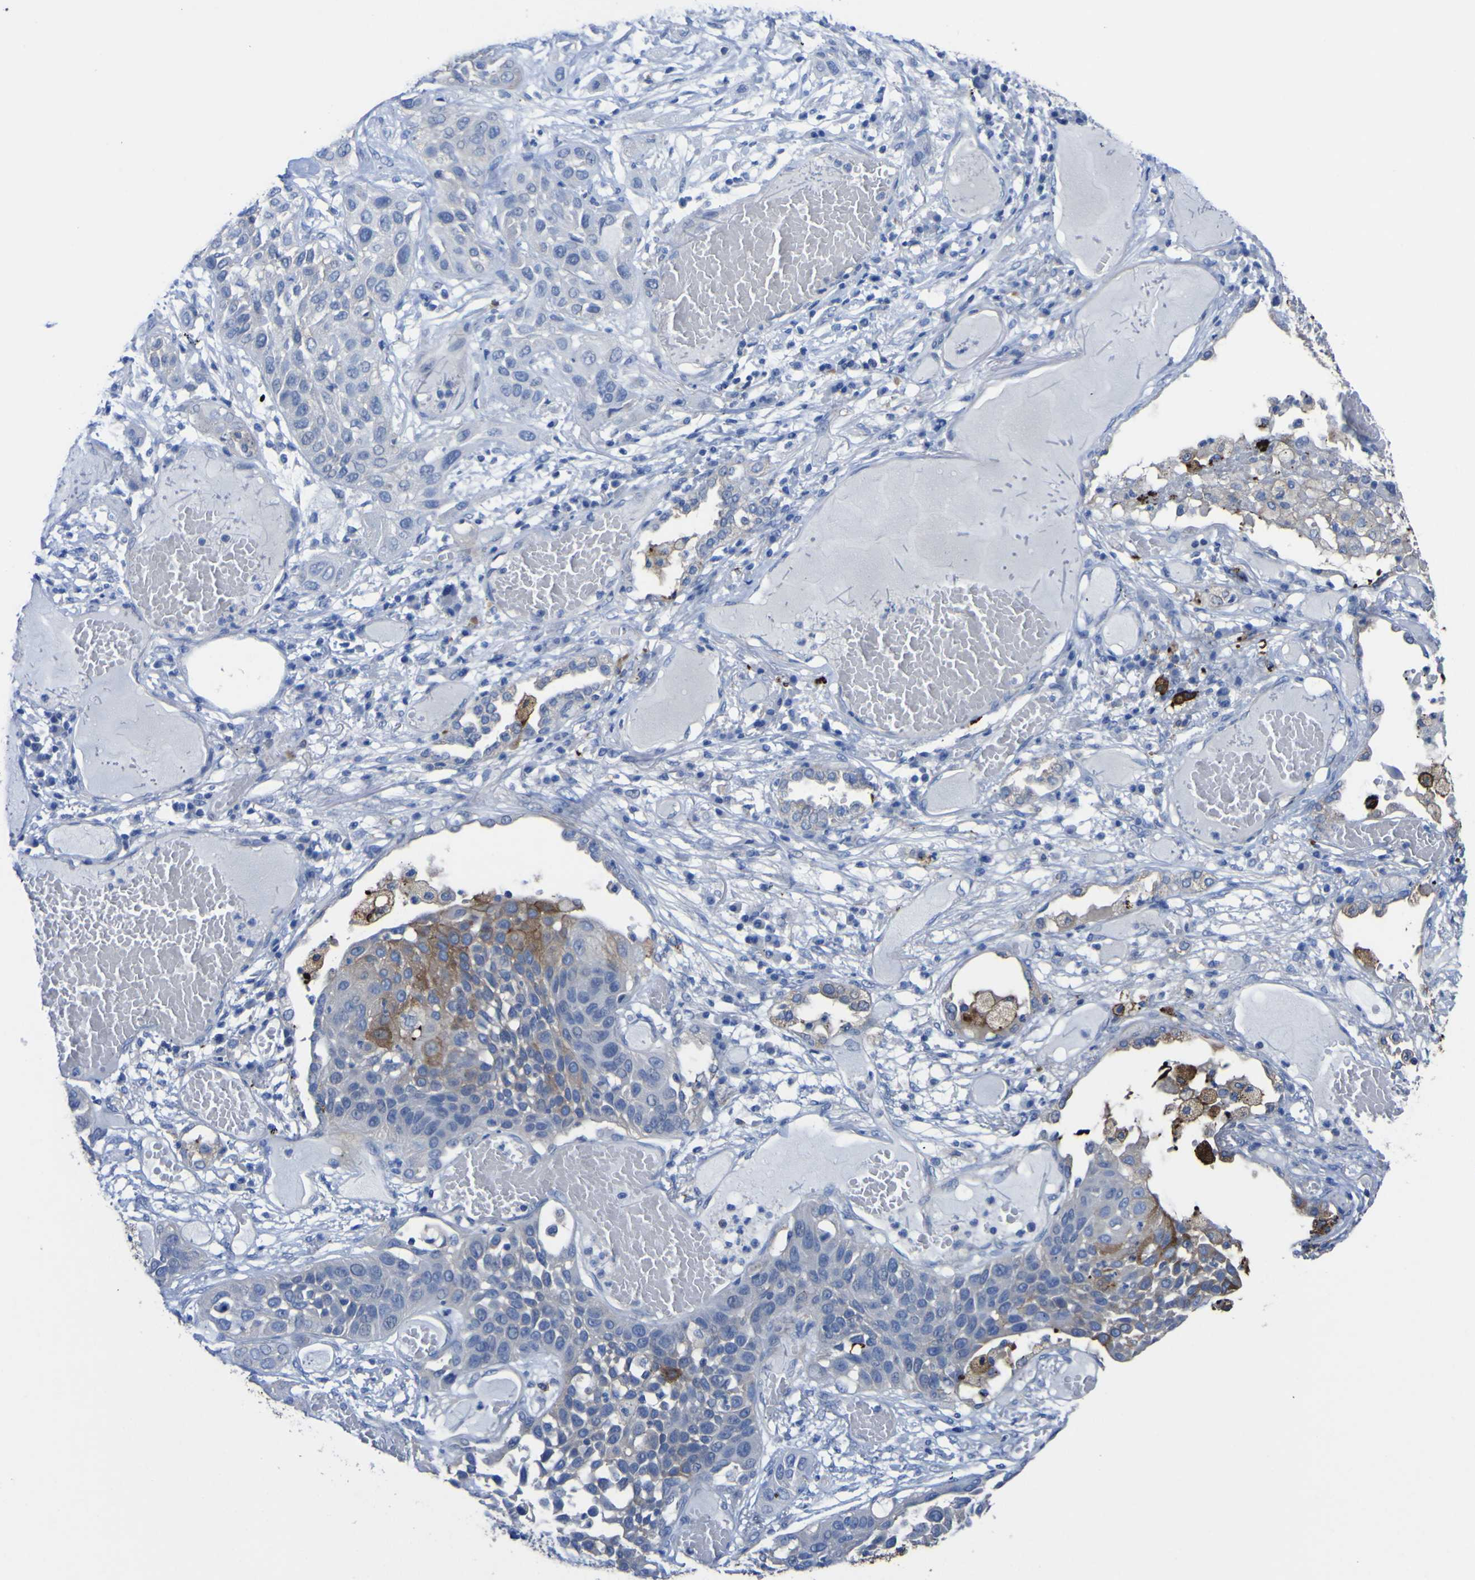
{"staining": {"intensity": "moderate", "quantity": "<25%", "location": "cytoplasmic/membranous"}, "tissue": "lung cancer", "cell_type": "Tumor cells", "image_type": "cancer", "snomed": [{"axis": "morphology", "description": "Squamous cell carcinoma, NOS"}, {"axis": "topography", "description": "Lung"}], "caption": "This photomicrograph displays immunohistochemistry (IHC) staining of human lung cancer (squamous cell carcinoma), with low moderate cytoplasmic/membranous staining in about <25% of tumor cells.", "gene": "AGO4", "patient": {"sex": "male", "age": 71}}